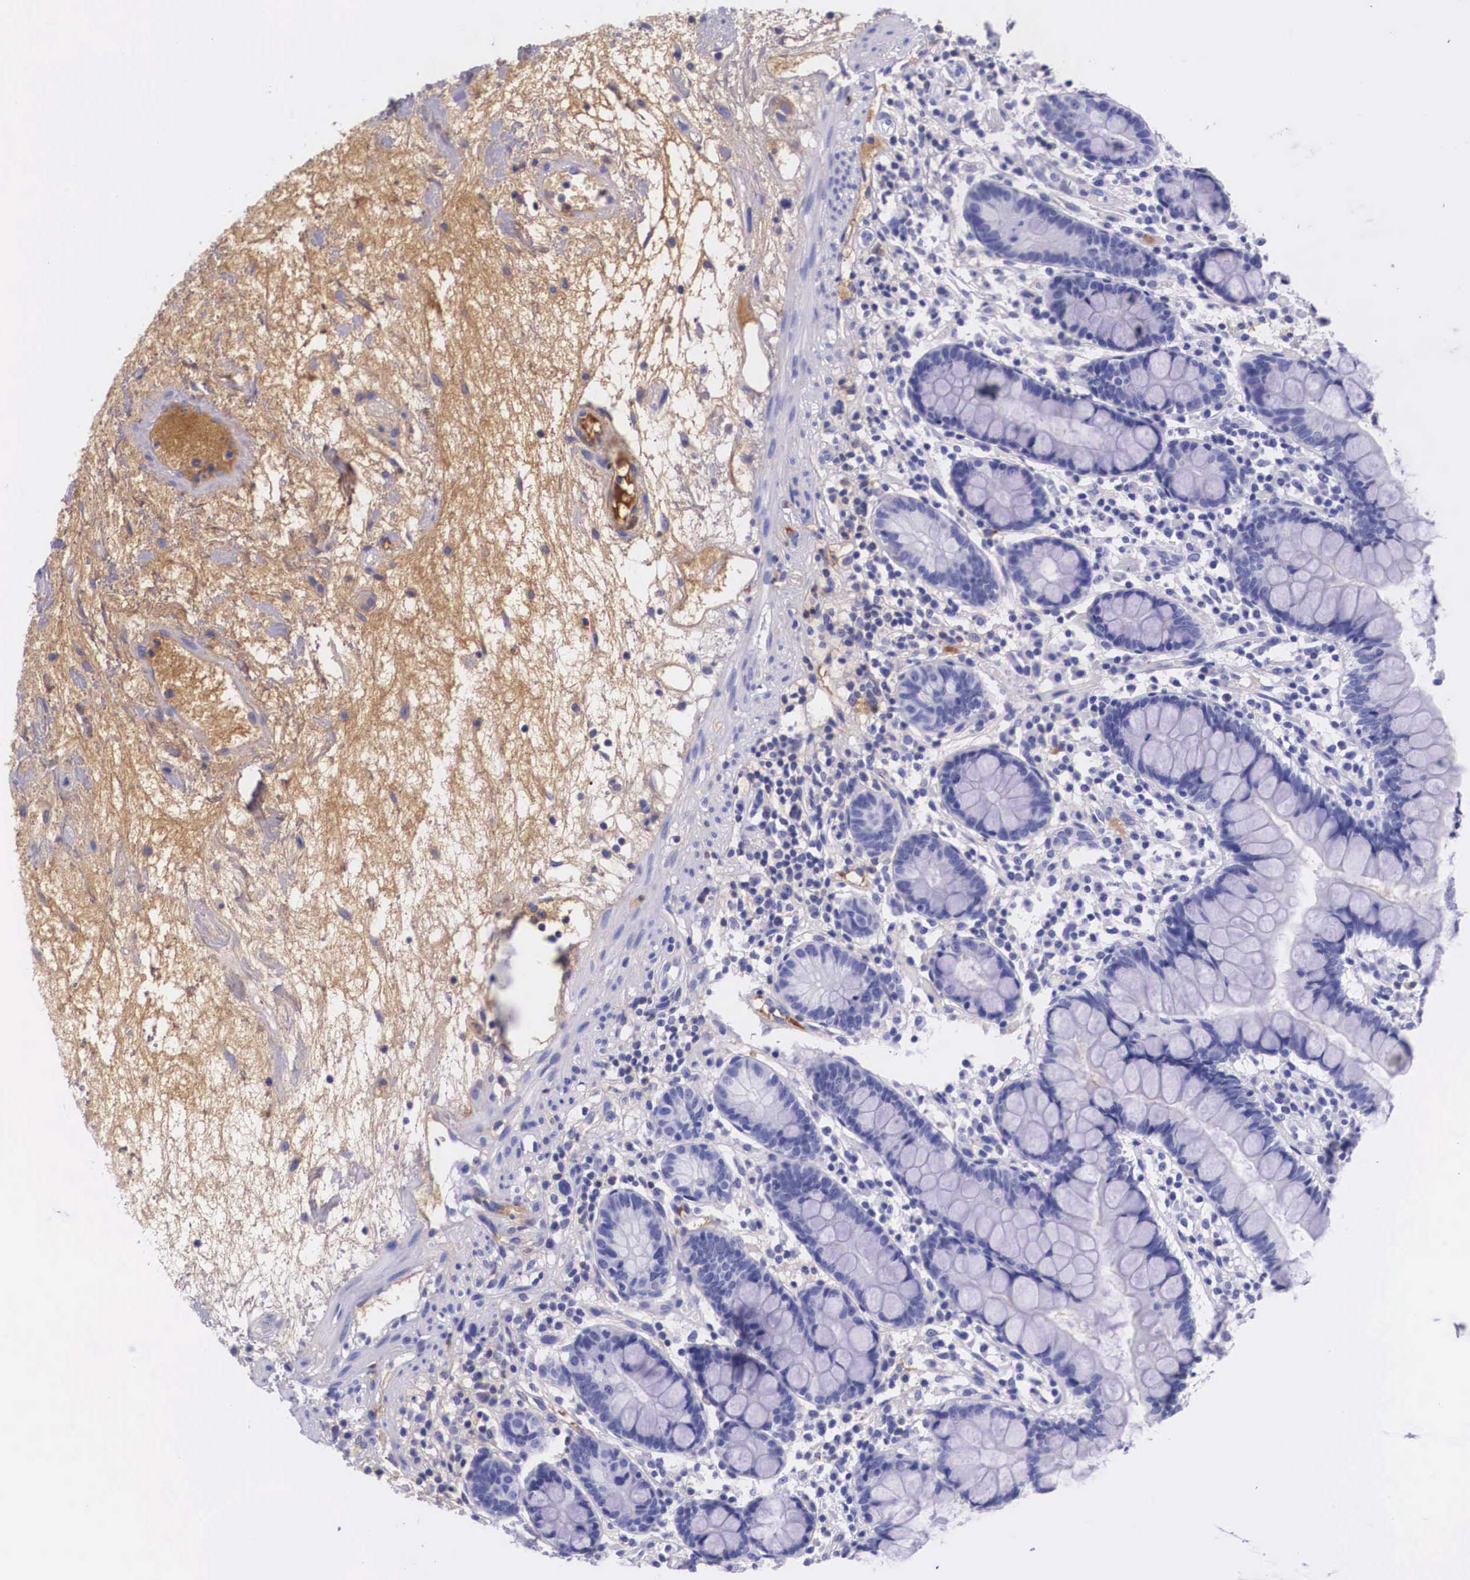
{"staining": {"intensity": "negative", "quantity": "none", "location": "none"}, "tissue": "small intestine", "cell_type": "Glandular cells", "image_type": "normal", "snomed": [{"axis": "morphology", "description": "Normal tissue, NOS"}, {"axis": "topography", "description": "Small intestine"}], "caption": "Immunohistochemistry photomicrograph of benign small intestine stained for a protein (brown), which shows no positivity in glandular cells. (Immunohistochemistry (ihc), brightfield microscopy, high magnification).", "gene": "PLG", "patient": {"sex": "female", "age": 51}}